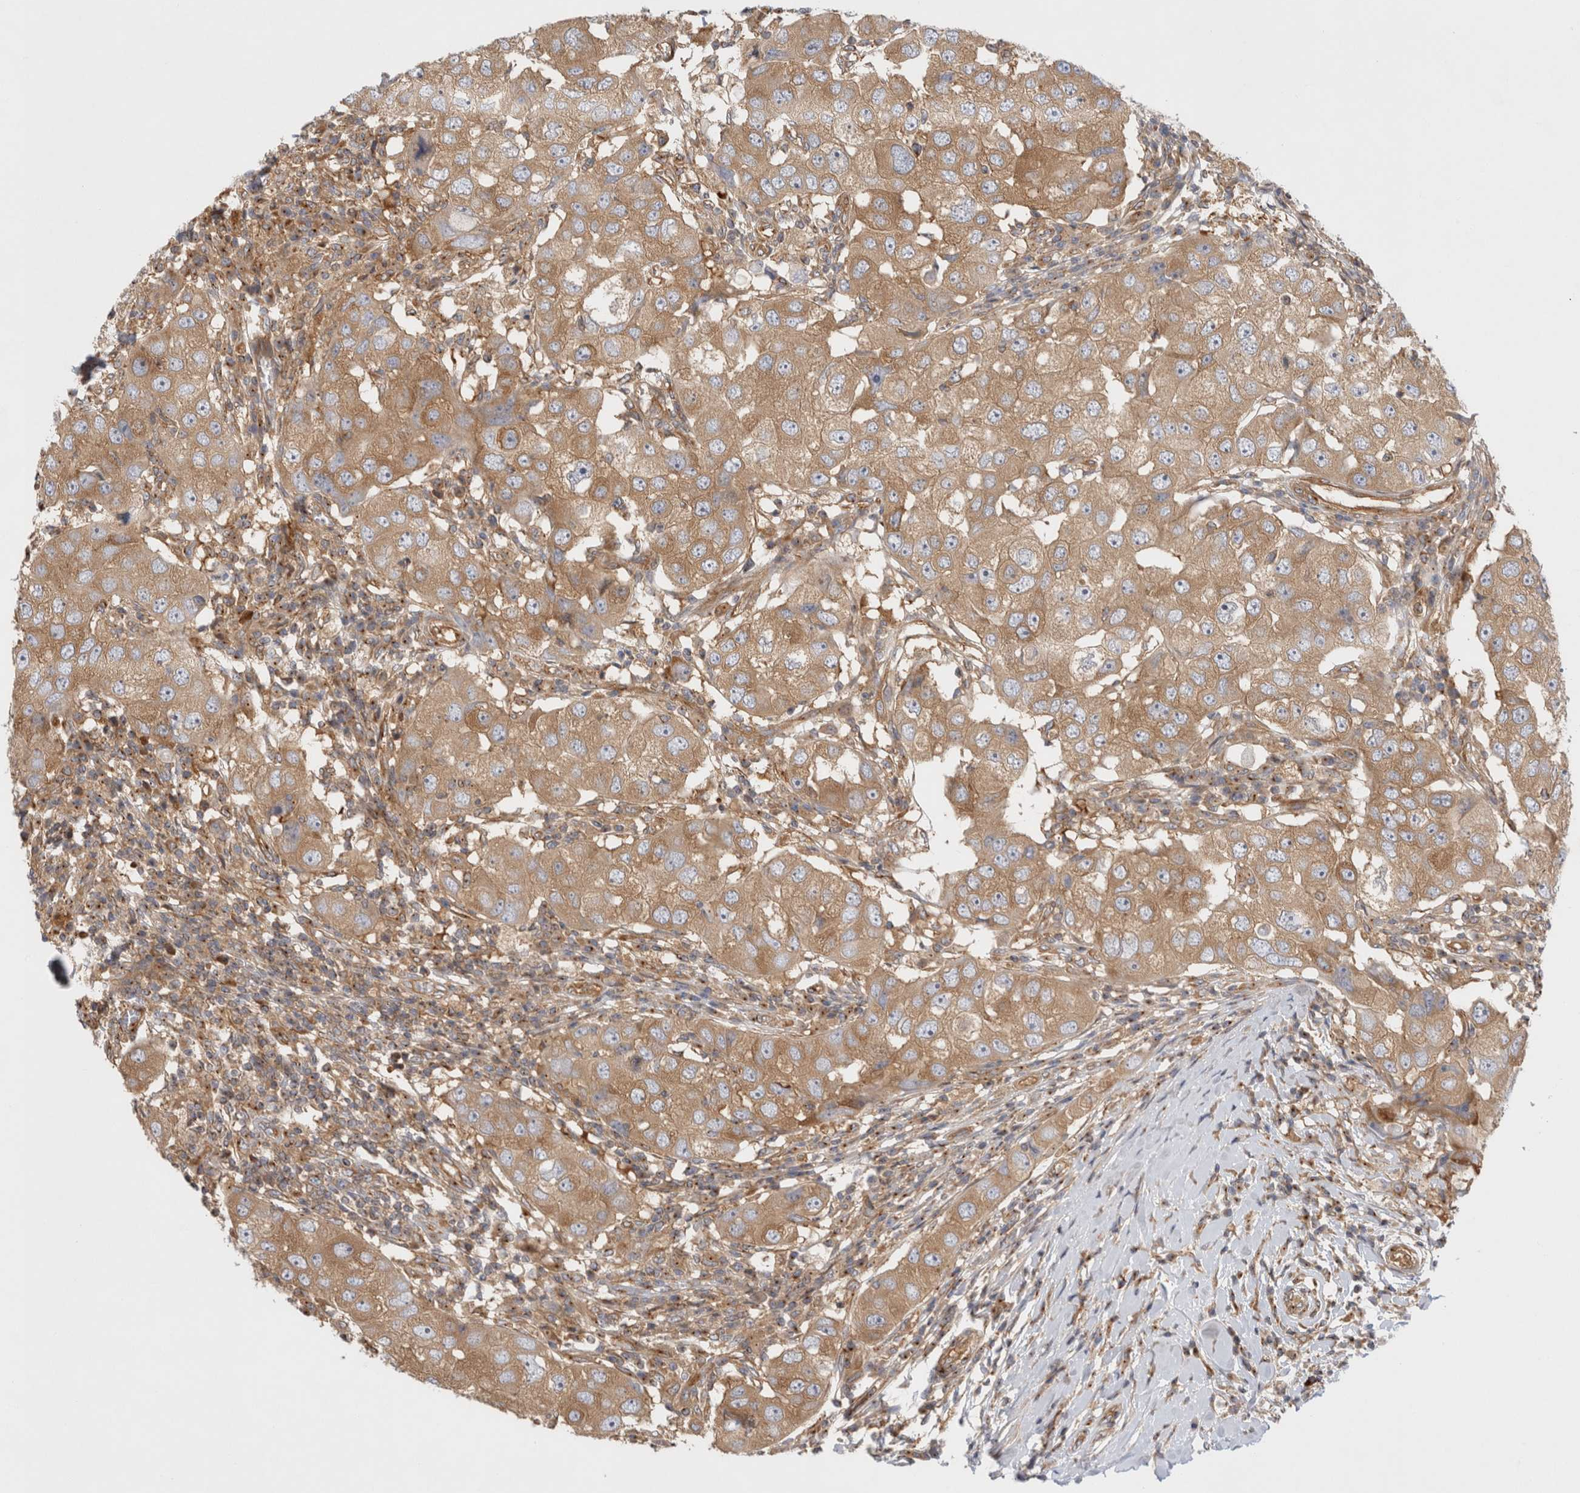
{"staining": {"intensity": "moderate", "quantity": ">75%", "location": "cytoplasmic/membranous"}, "tissue": "breast cancer", "cell_type": "Tumor cells", "image_type": "cancer", "snomed": [{"axis": "morphology", "description": "Duct carcinoma"}, {"axis": "topography", "description": "Breast"}], "caption": "This photomicrograph displays immunohistochemistry staining of human breast cancer (infiltrating ductal carcinoma), with medium moderate cytoplasmic/membranous expression in about >75% of tumor cells.", "gene": "GPR150", "patient": {"sex": "female", "age": 27}}